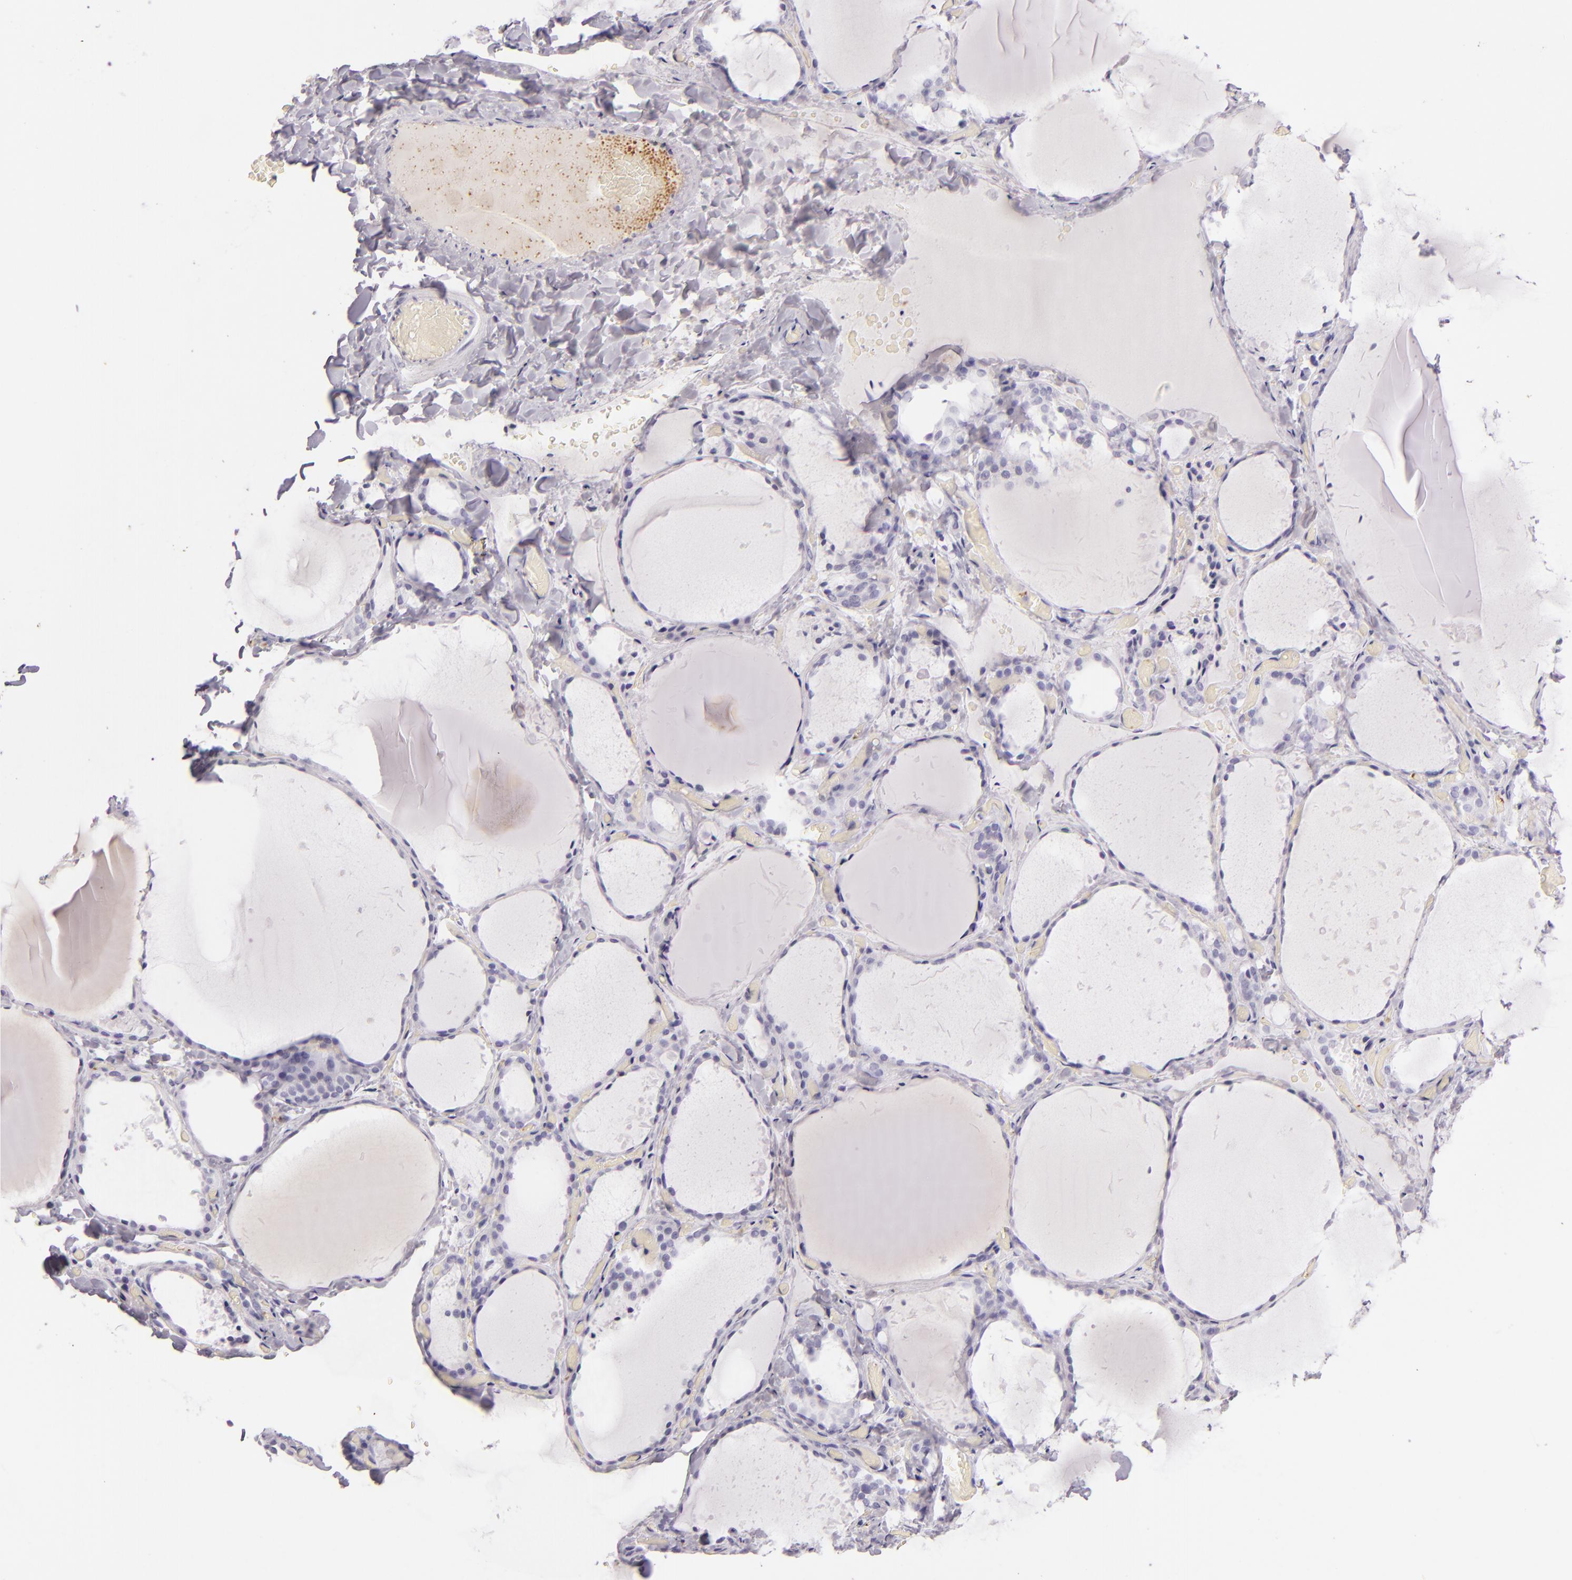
{"staining": {"intensity": "negative", "quantity": "none", "location": "none"}, "tissue": "thyroid gland", "cell_type": "Glandular cells", "image_type": "normal", "snomed": [{"axis": "morphology", "description": "Normal tissue, NOS"}, {"axis": "topography", "description": "Thyroid gland"}], "caption": "Immunohistochemical staining of normal human thyroid gland exhibits no significant positivity in glandular cells.", "gene": "SELP", "patient": {"sex": "female", "age": 22}}